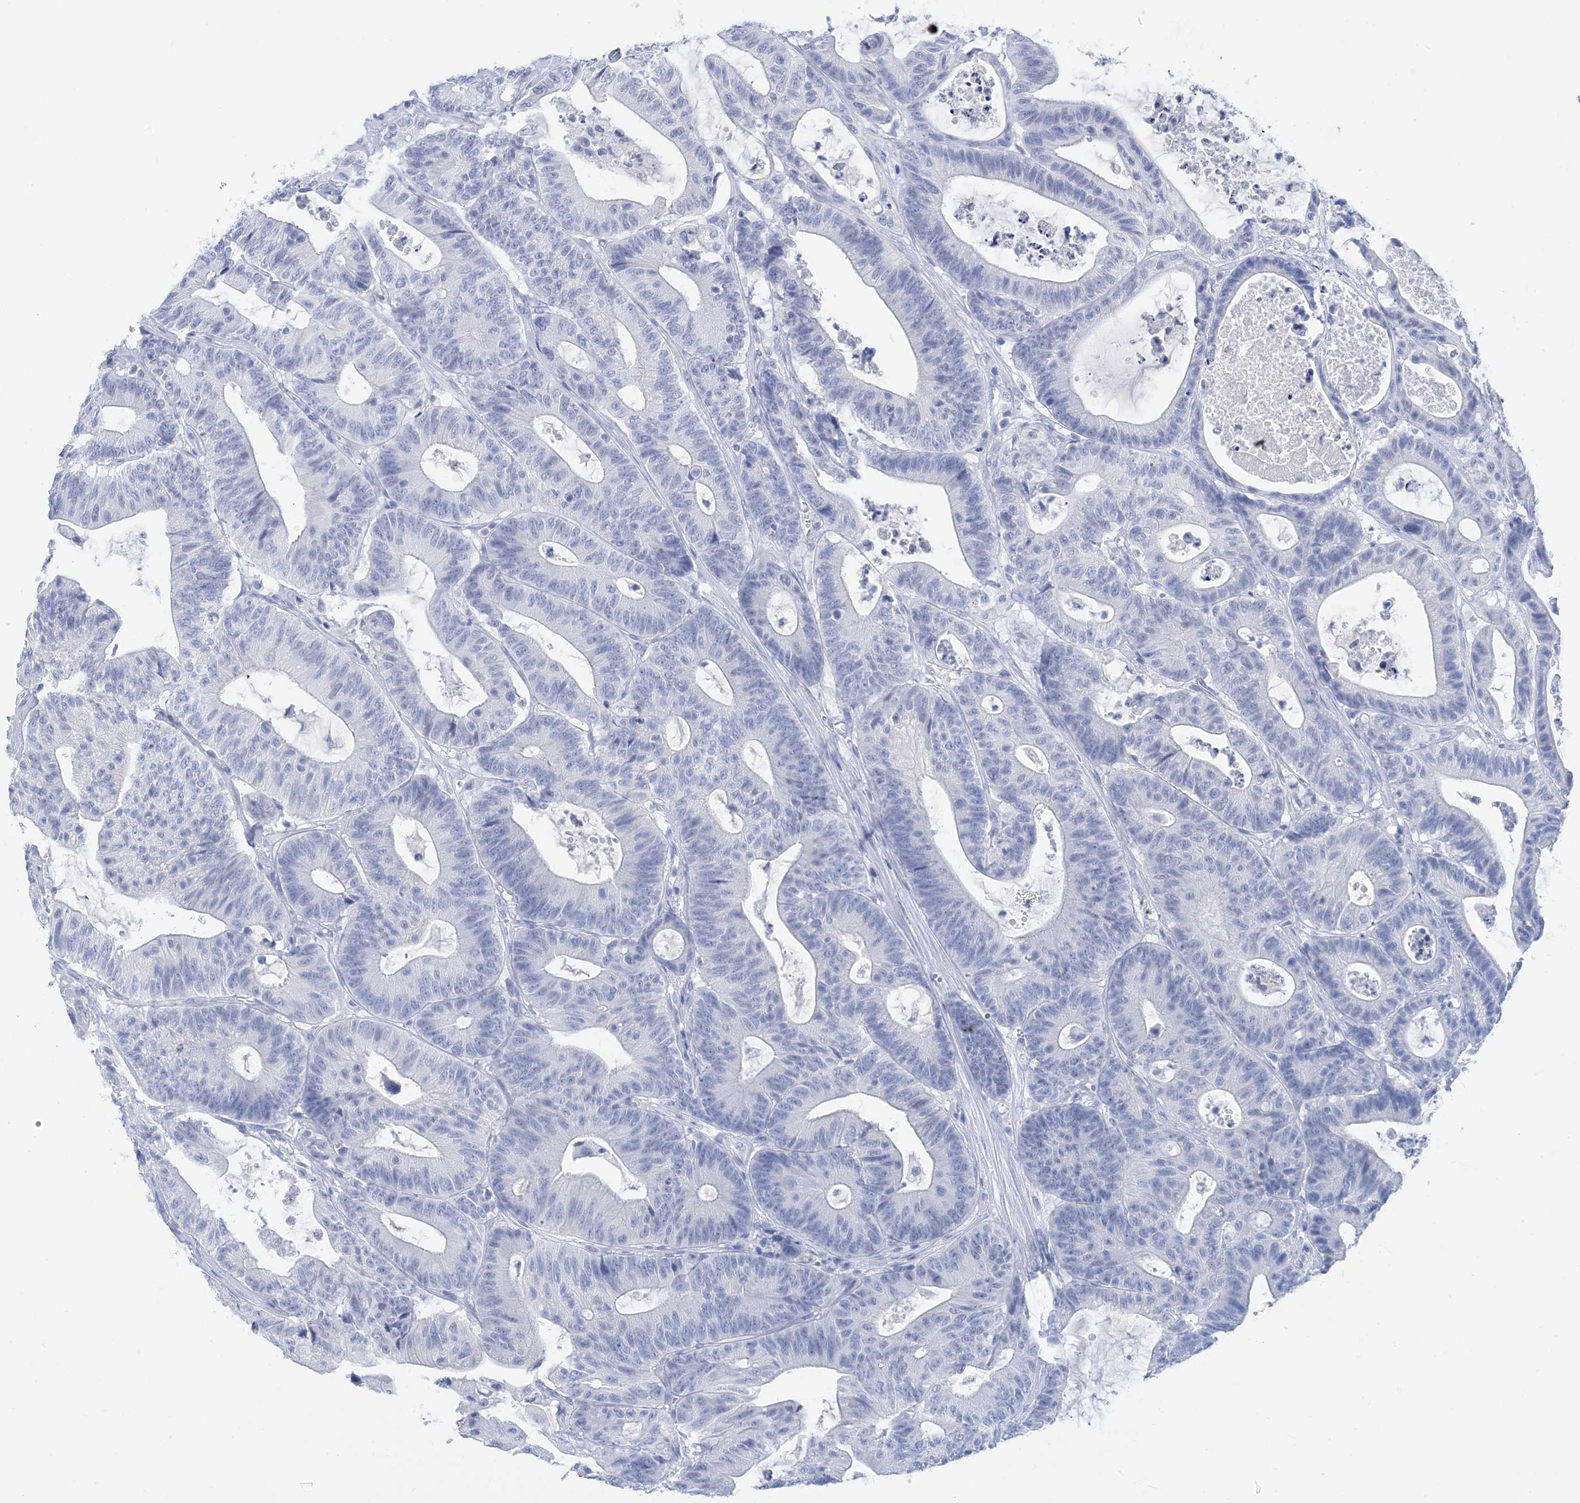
{"staining": {"intensity": "negative", "quantity": "none", "location": "none"}, "tissue": "colorectal cancer", "cell_type": "Tumor cells", "image_type": "cancer", "snomed": [{"axis": "morphology", "description": "Adenocarcinoma, NOS"}, {"axis": "topography", "description": "Colon"}], "caption": "The photomicrograph reveals no staining of tumor cells in colorectal adenocarcinoma.", "gene": "SH3YL1", "patient": {"sex": "female", "age": 84}}